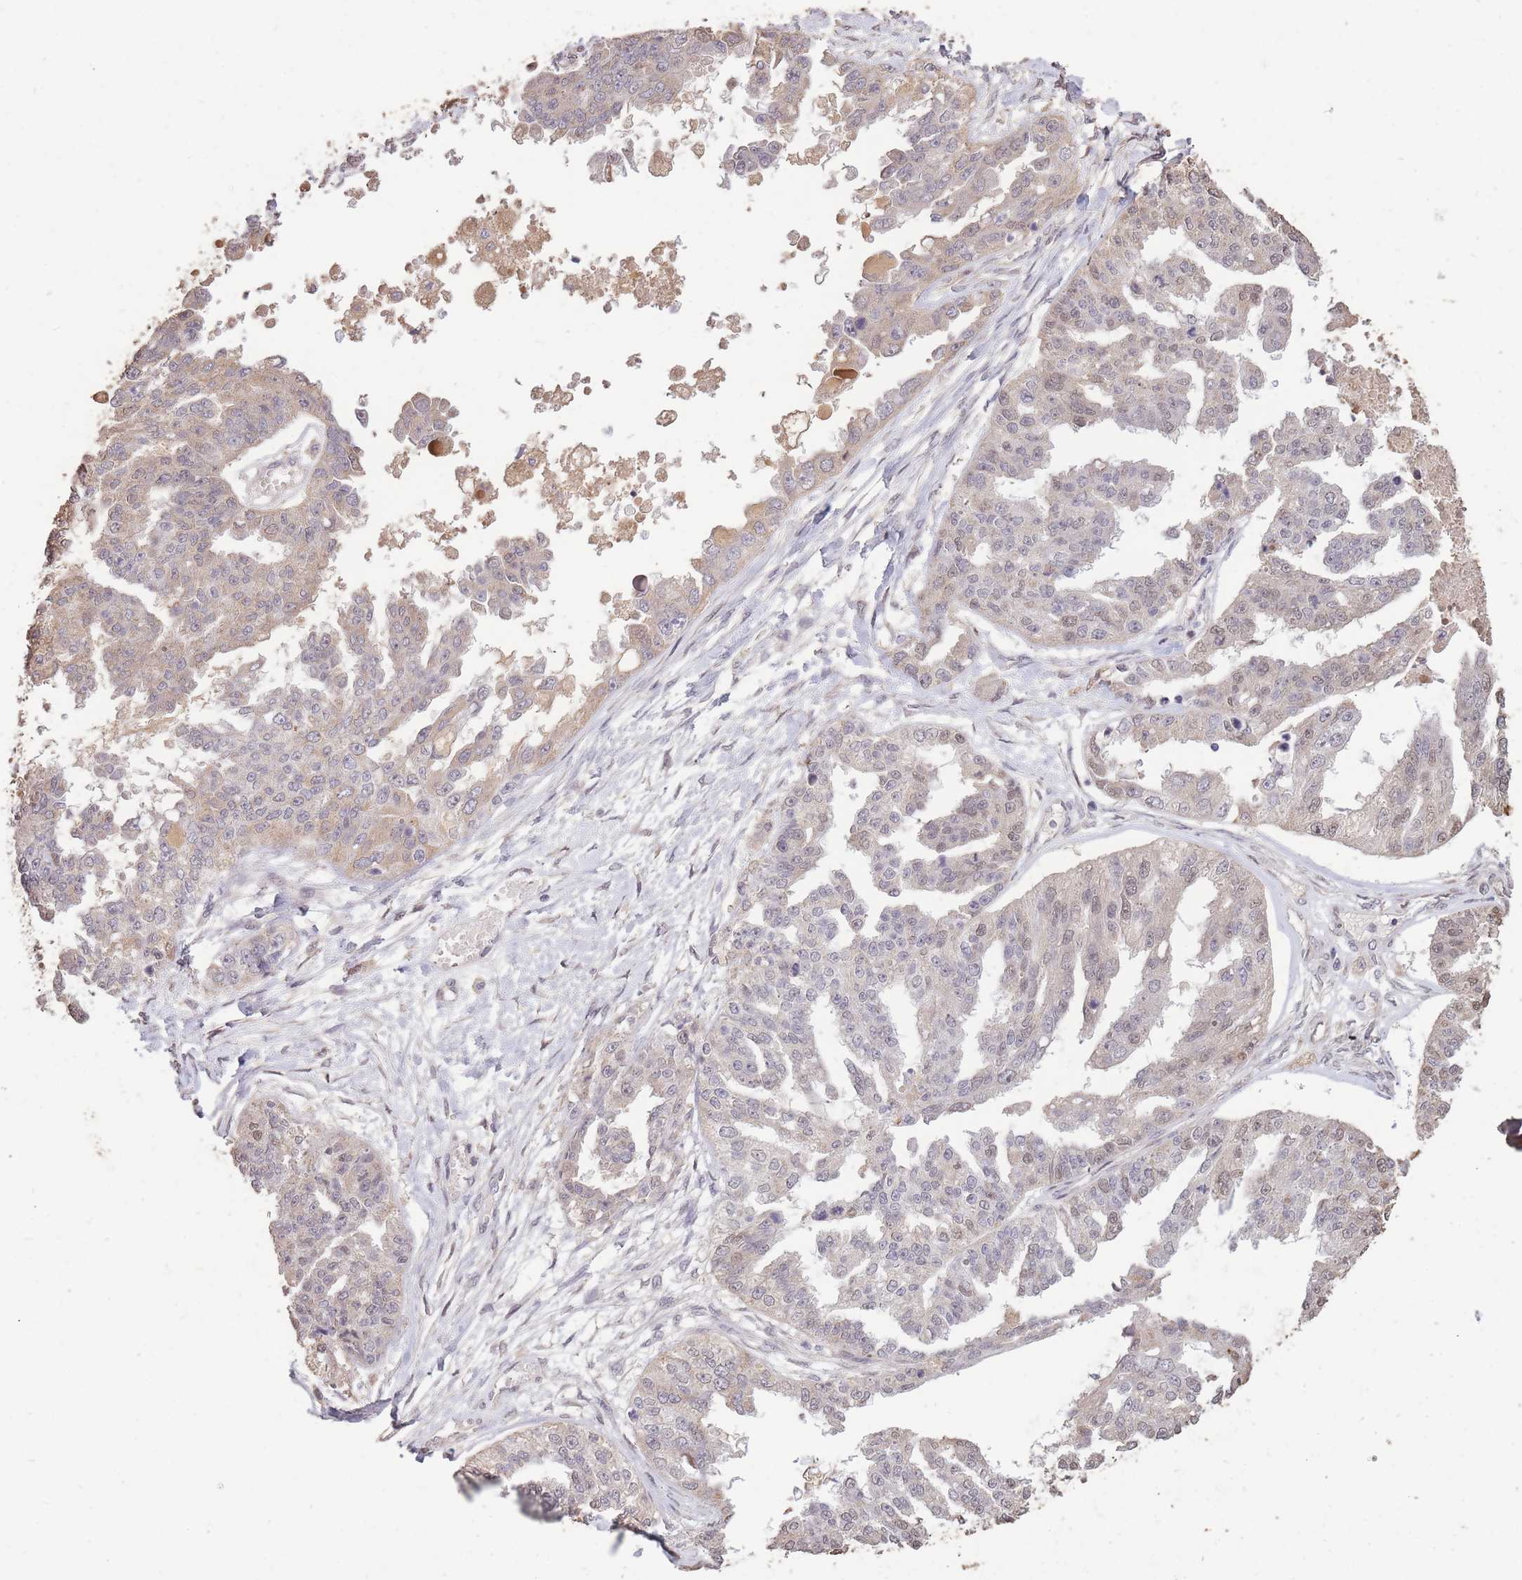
{"staining": {"intensity": "weak", "quantity": "<25%", "location": "cytoplasmic/membranous"}, "tissue": "ovarian cancer", "cell_type": "Tumor cells", "image_type": "cancer", "snomed": [{"axis": "morphology", "description": "Cystadenocarcinoma, serous, NOS"}, {"axis": "topography", "description": "Ovary"}], "caption": "Immunohistochemistry of human ovarian serous cystadenocarcinoma displays no positivity in tumor cells.", "gene": "RGS14", "patient": {"sex": "female", "age": 58}}